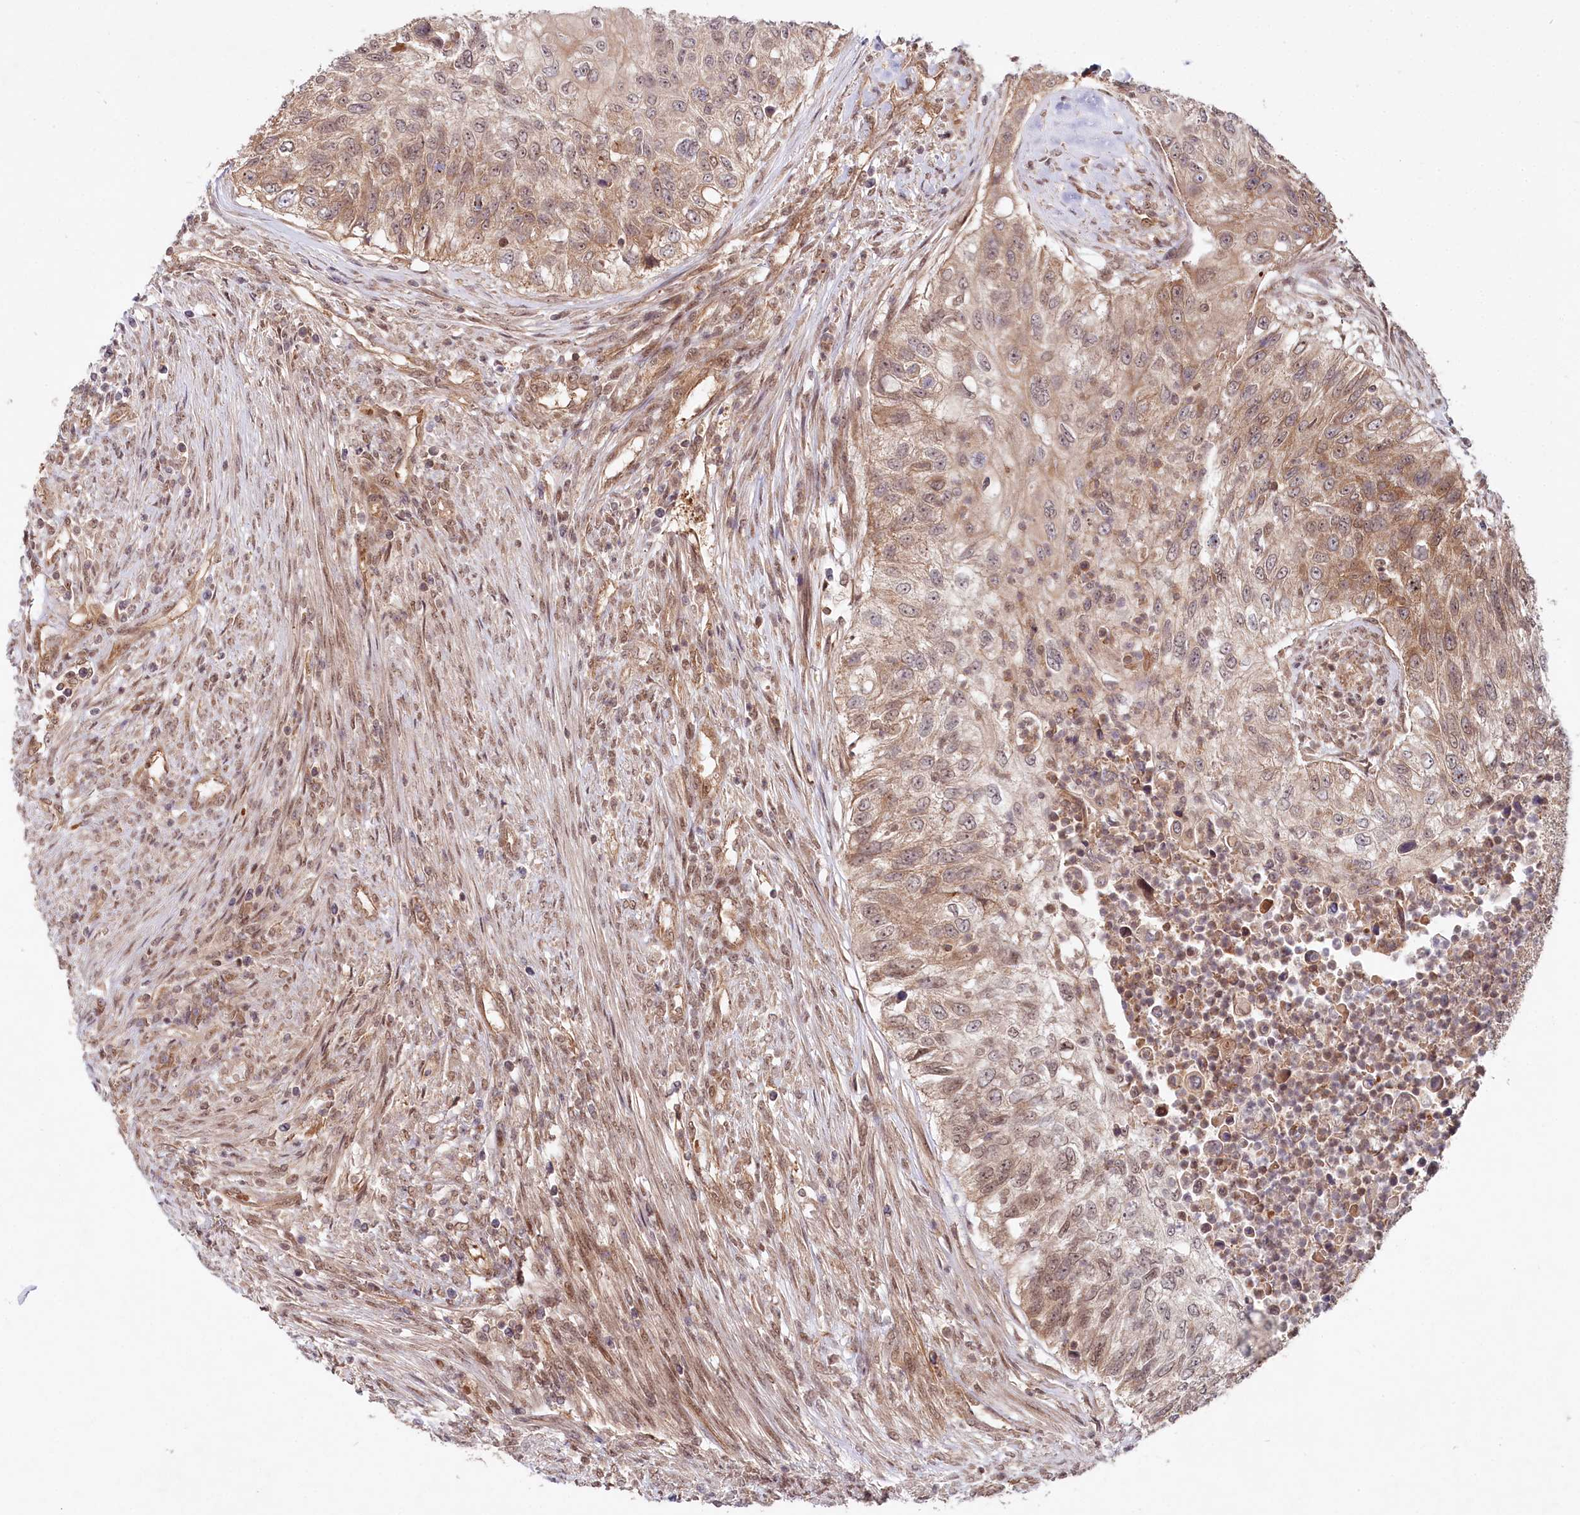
{"staining": {"intensity": "moderate", "quantity": "25%-75%", "location": "cytoplasmic/membranous"}, "tissue": "urothelial cancer", "cell_type": "Tumor cells", "image_type": "cancer", "snomed": [{"axis": "morphology", "description": "Urothelial carcinoma, High grade"}, {"axis": "topography", "description": "Urinary bladder"}], "caption": "This histopathology image reveals immunohistochemistry staining of human urothelial cancer, with medium moderate cytoplasmic/membranous staining in about 25%-75% of tumor cells.", "gene": "CCDC65", "patient": {"sex": "female", "age": 60}}